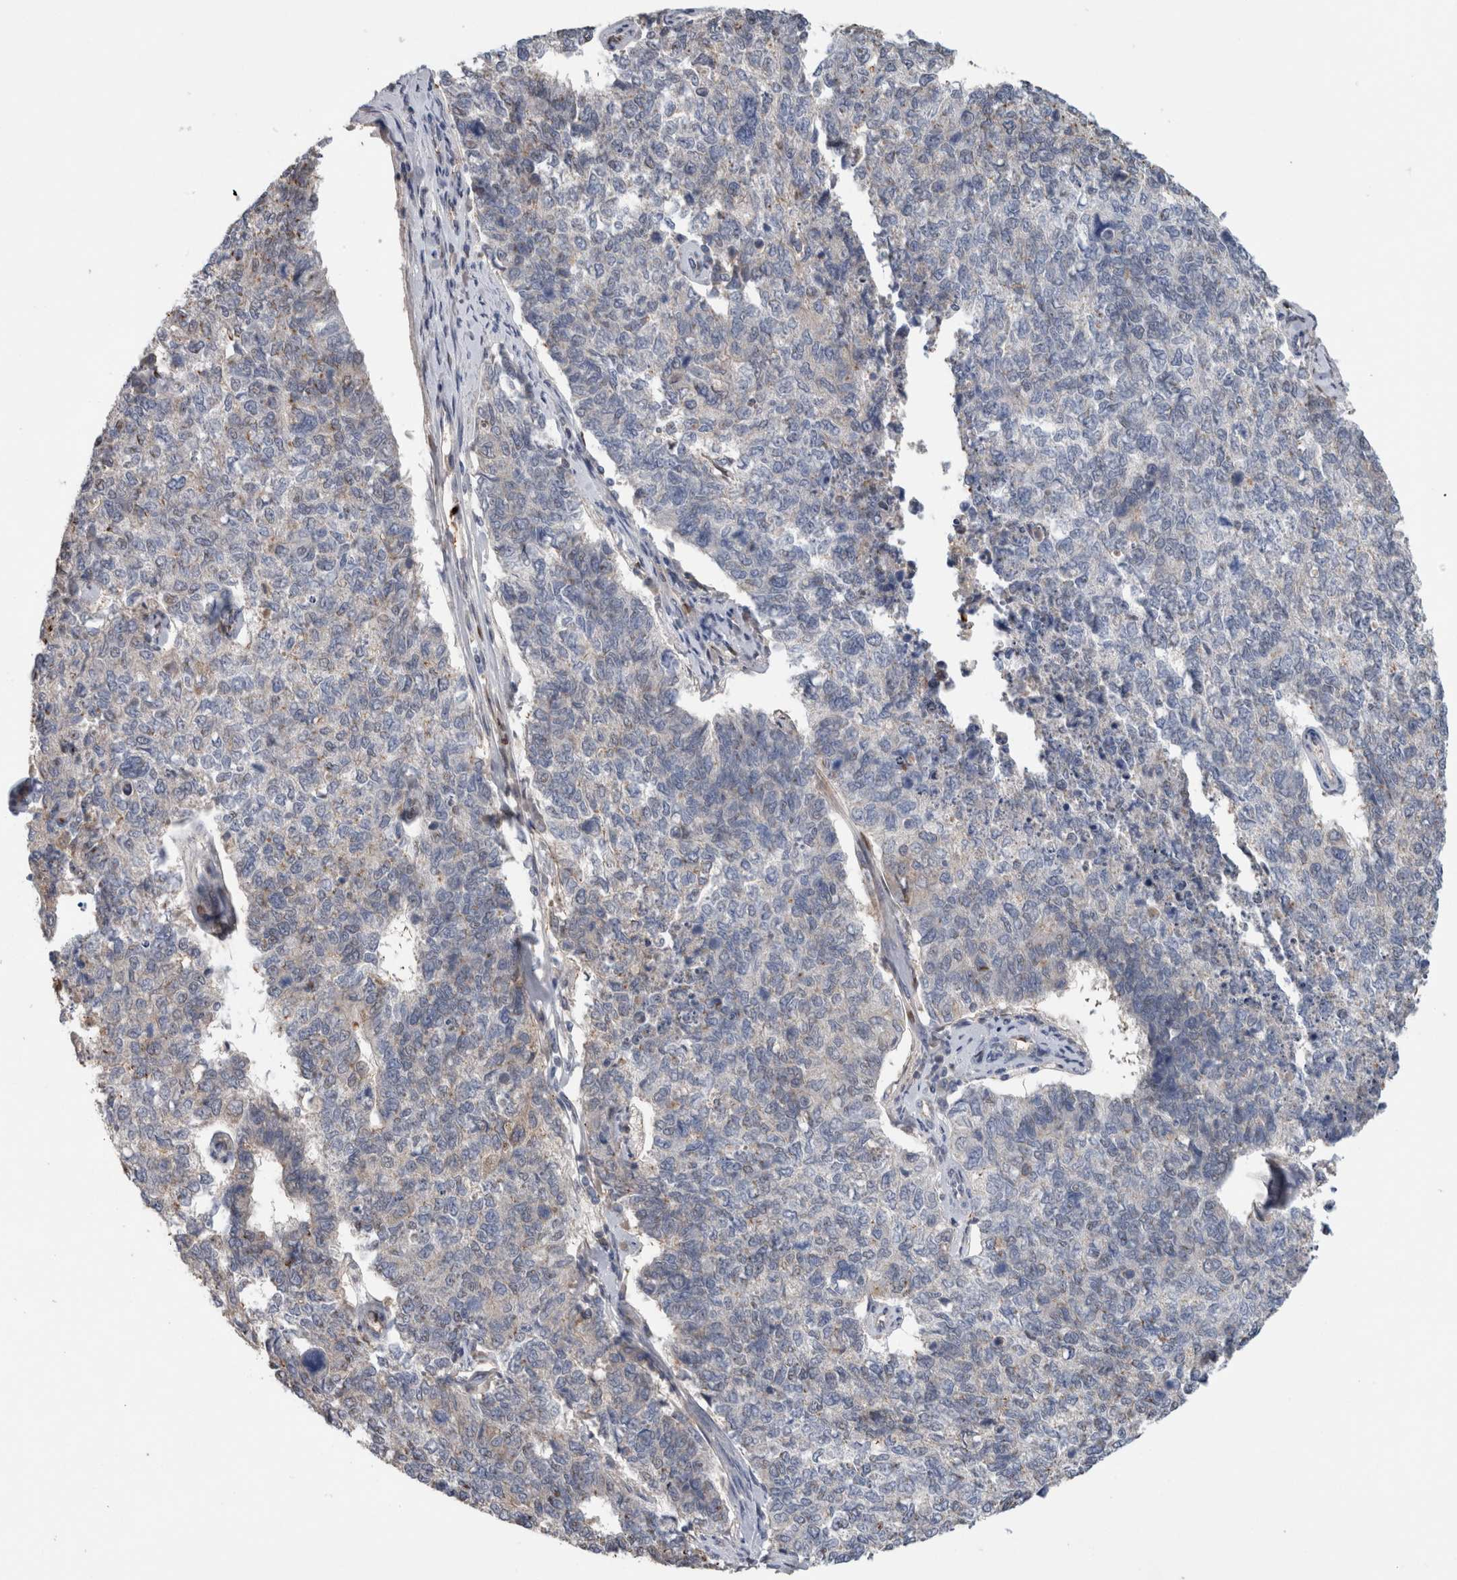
{"staining": {"intensity": "negative", "quantity": "none", "location": "none"}, "tissue": "cervical cancer", "cell_type": "Tumor cells", "image_type": "cancer", "snomed": [{"axis": "morphology", "description": "Squamous cell carcinoma, NOS"}, {"axis": "topography", "description": "Cervix"}], "caption": "There is no significant expression in tumor cells of cervical squamous cell carcinoma. (Immunohistochemistry (ihc), brightfield microscopy, high magnification).", "gene": "TARBP1", "patient": {"sex": "female", "age": 63}}